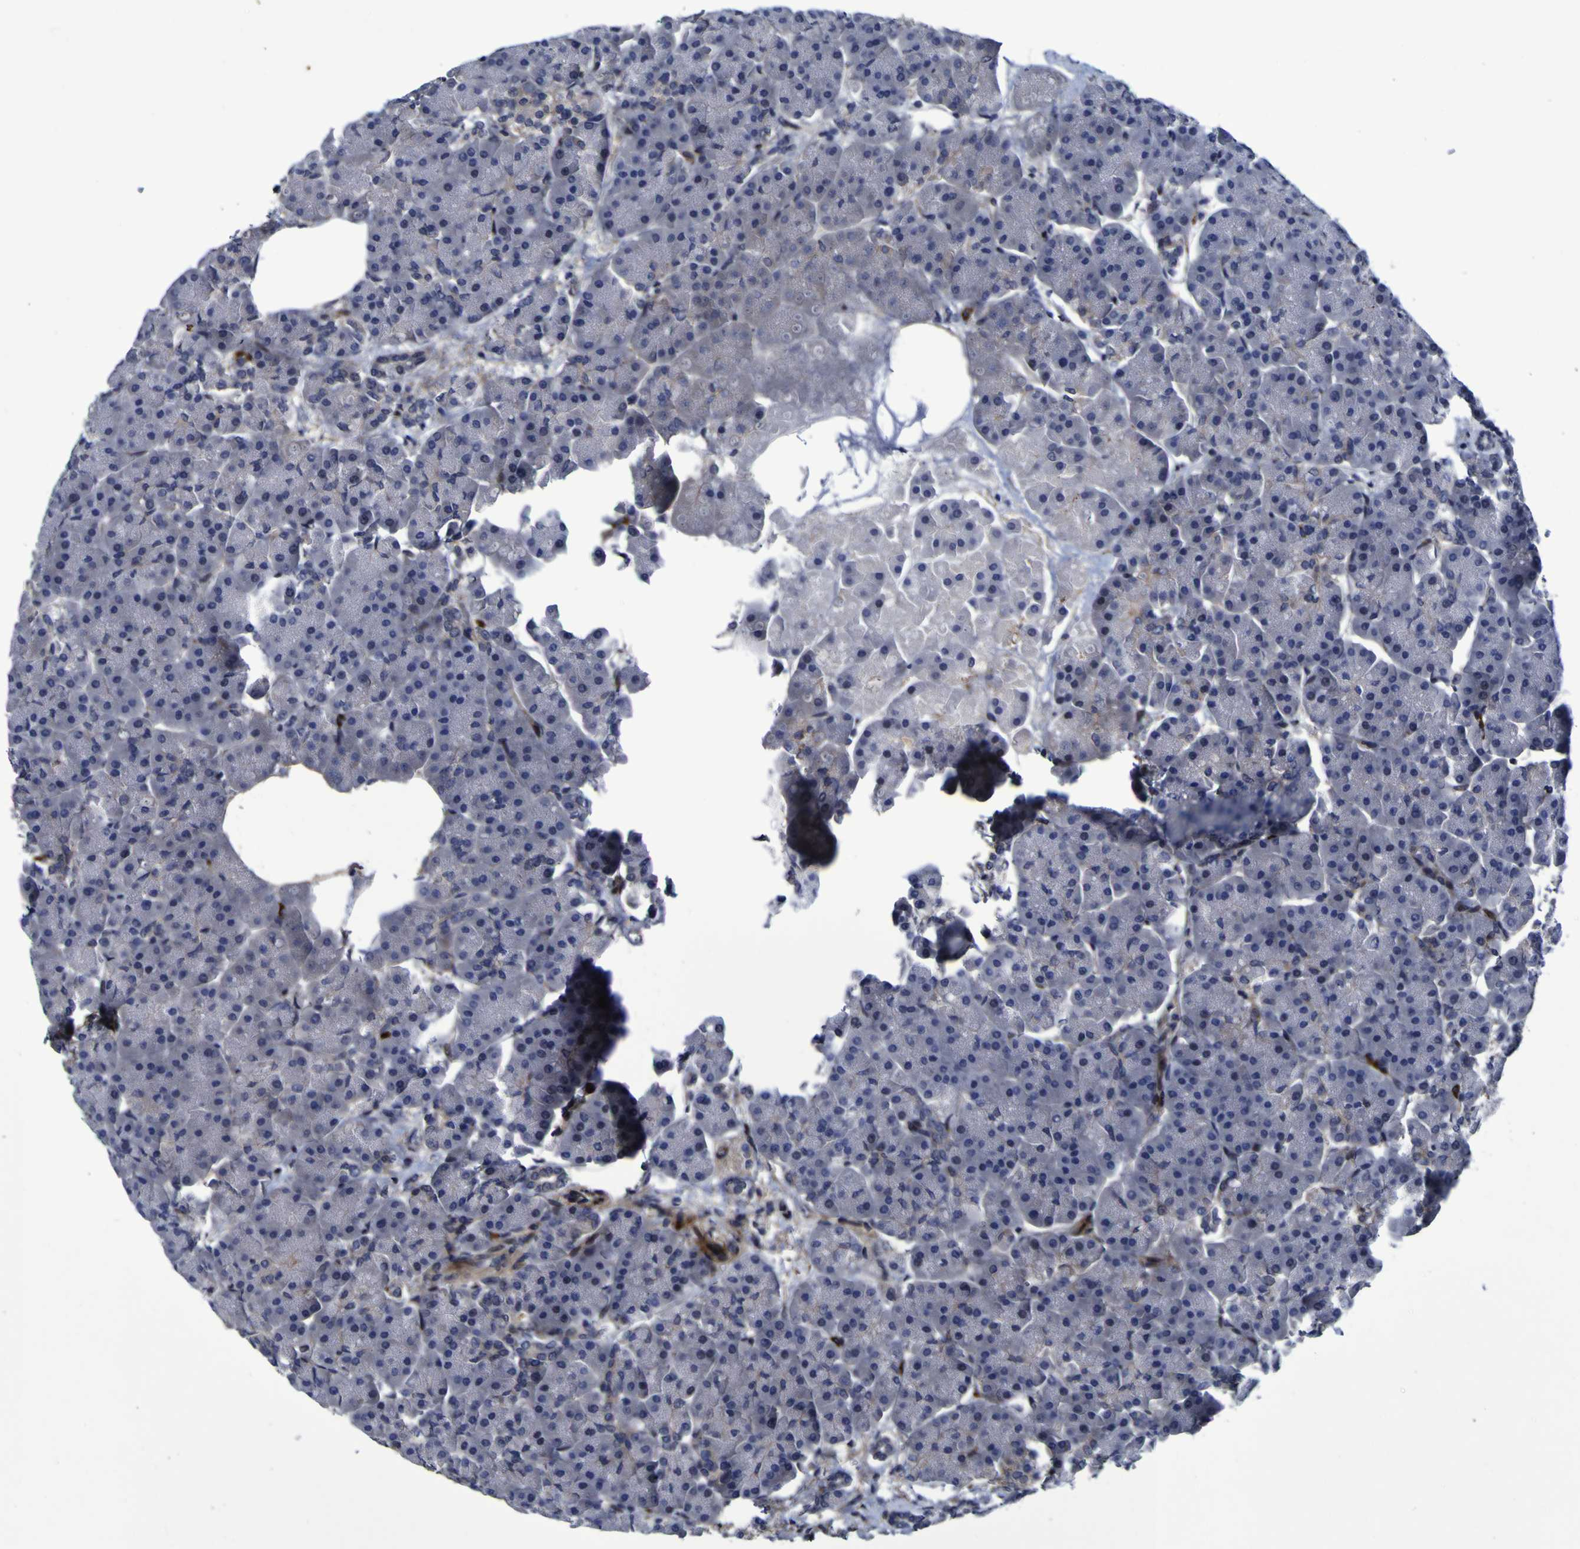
{"staining": {"intensity": "negative", "quantity": "none", "location": "none"}, "tissue": "pancreas", "cell_type": "Exocrine glandular cells", "image_type": "normal", "snomed": [{"axis": "morphology", "description": "Normal tissue, NOS"}, {"axis": "topography", "description": "Pancreas"}], "caption": "Immunohistochemistry of unremarkable human pancreas shows no staining in exocrine glandular cells.", "gene": "MGLL", "patient": {"sex": "female", "age": 70}}